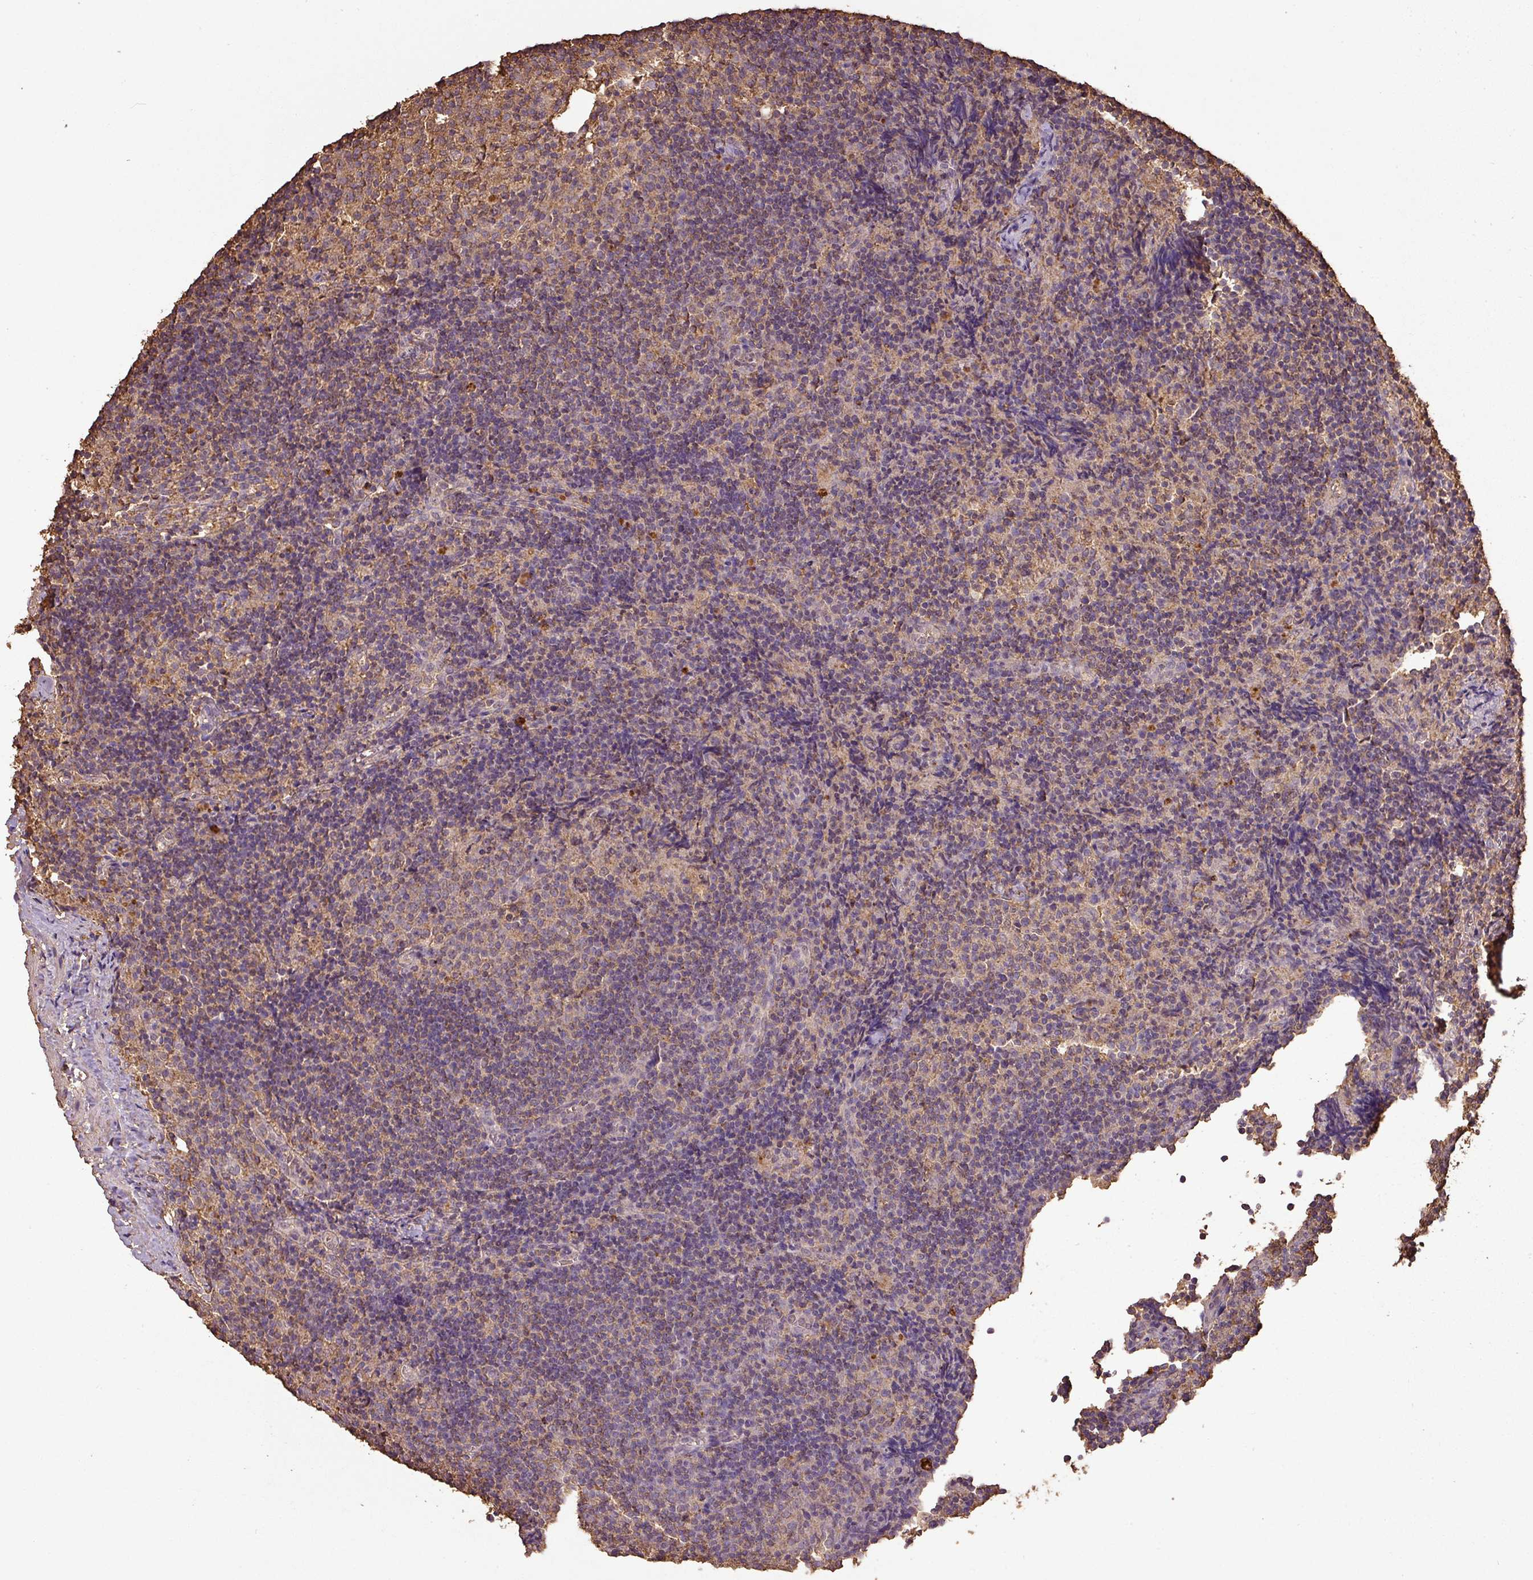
{"staining": {"intensity": "weak", "quantity": "25%-75%", "location": "cytoplasmic/membranous"}, "tissue": "lymph node", "cell_type": "Germinal center cells", "image_type": "normal", "snomed": [{"axis": "morphology", "description": "Normal tissue, NOS"}, {"axis": "topography", "description": "Lymph node"}], "caption": "Human lymph node stained for a protein (brown) demonstrates weak cytoplasmic/membranous positive positivity in approximately 25%-75% of germinal center cells.", "gene": "ATAT1", "patient": {"sex": "female", "age": 52}}